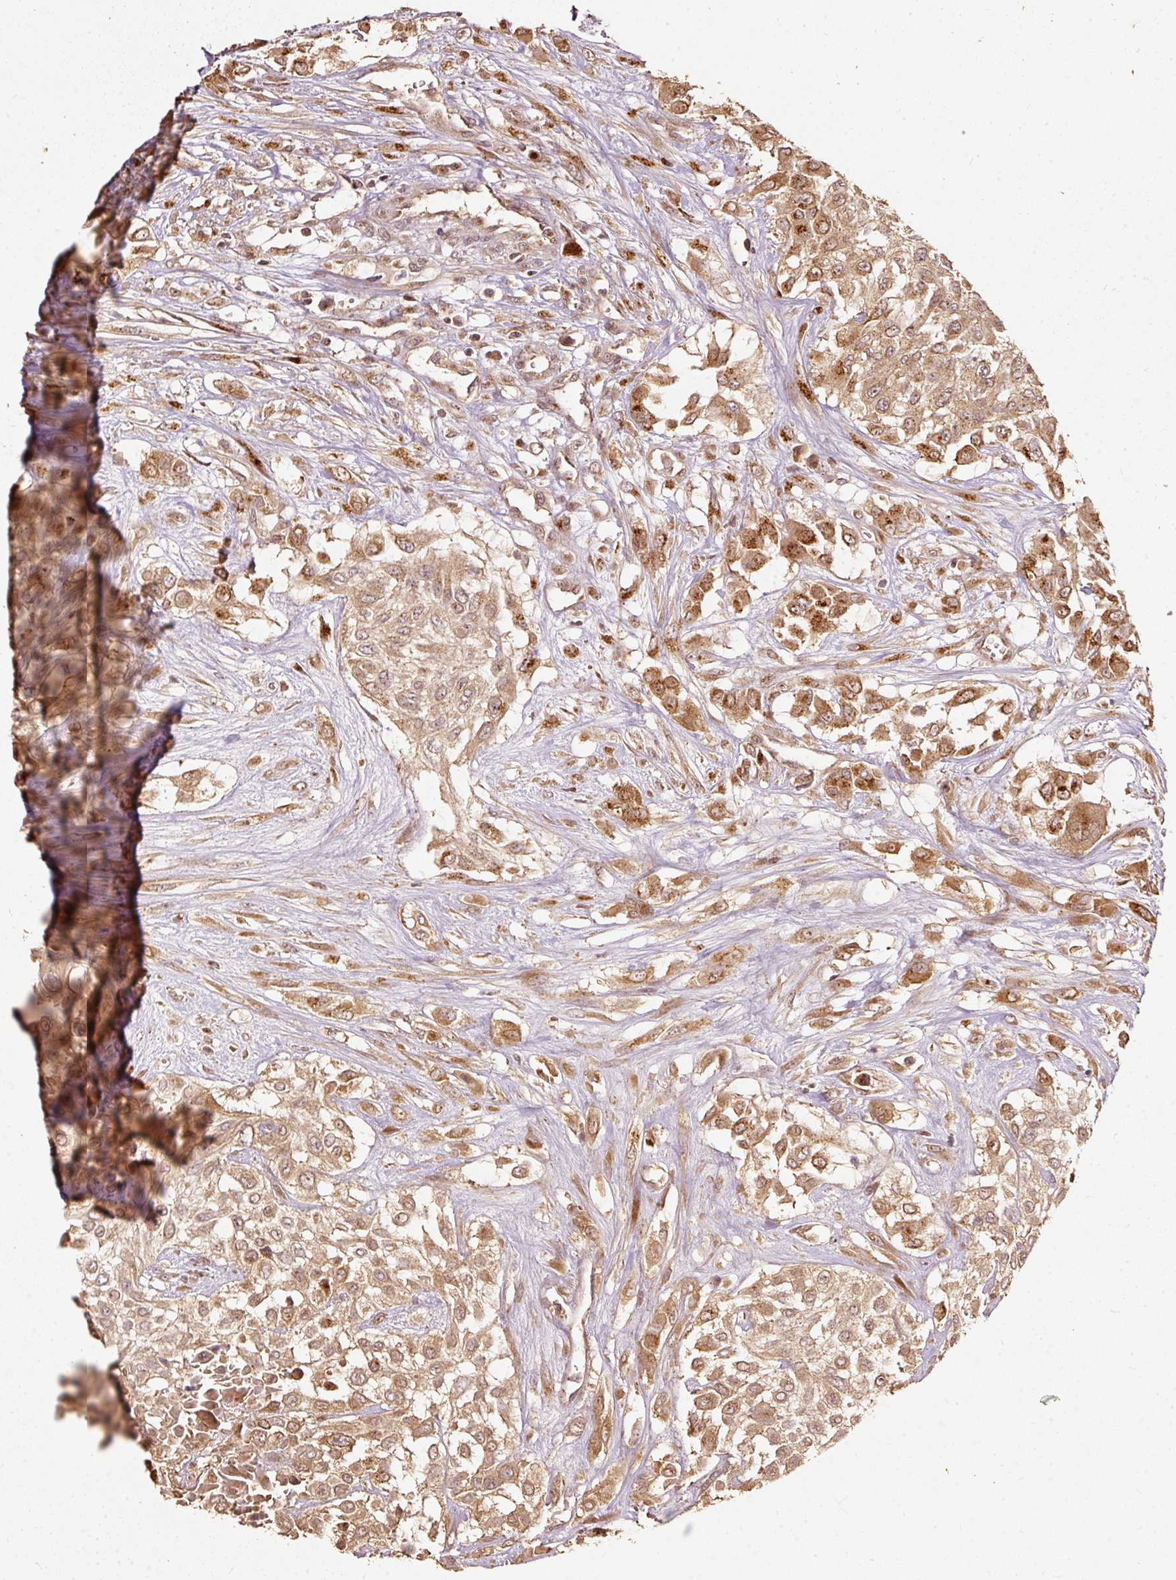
{"staining": {"intensity": "moderate", "quantity": ">75%", "location": "cytoplasmic/membranous"}, "tissue": "urothelial cancer", "cell_type": "Tumor cells", "image_type": "cancer", "snomed": [{"axis": "morphology", "description": "Urothelial carcinoma, High grade"}, {"axis": "topography", "description": "Urinary bladder"}], "caption": "Immunohistochemical staining of urothelial cancer displays moderate cytoplasmic/membranous protein expression in approximately >75% of tumor cells.", "gene": "FUT8", "patient": {"sex": "male", "age": 57}}